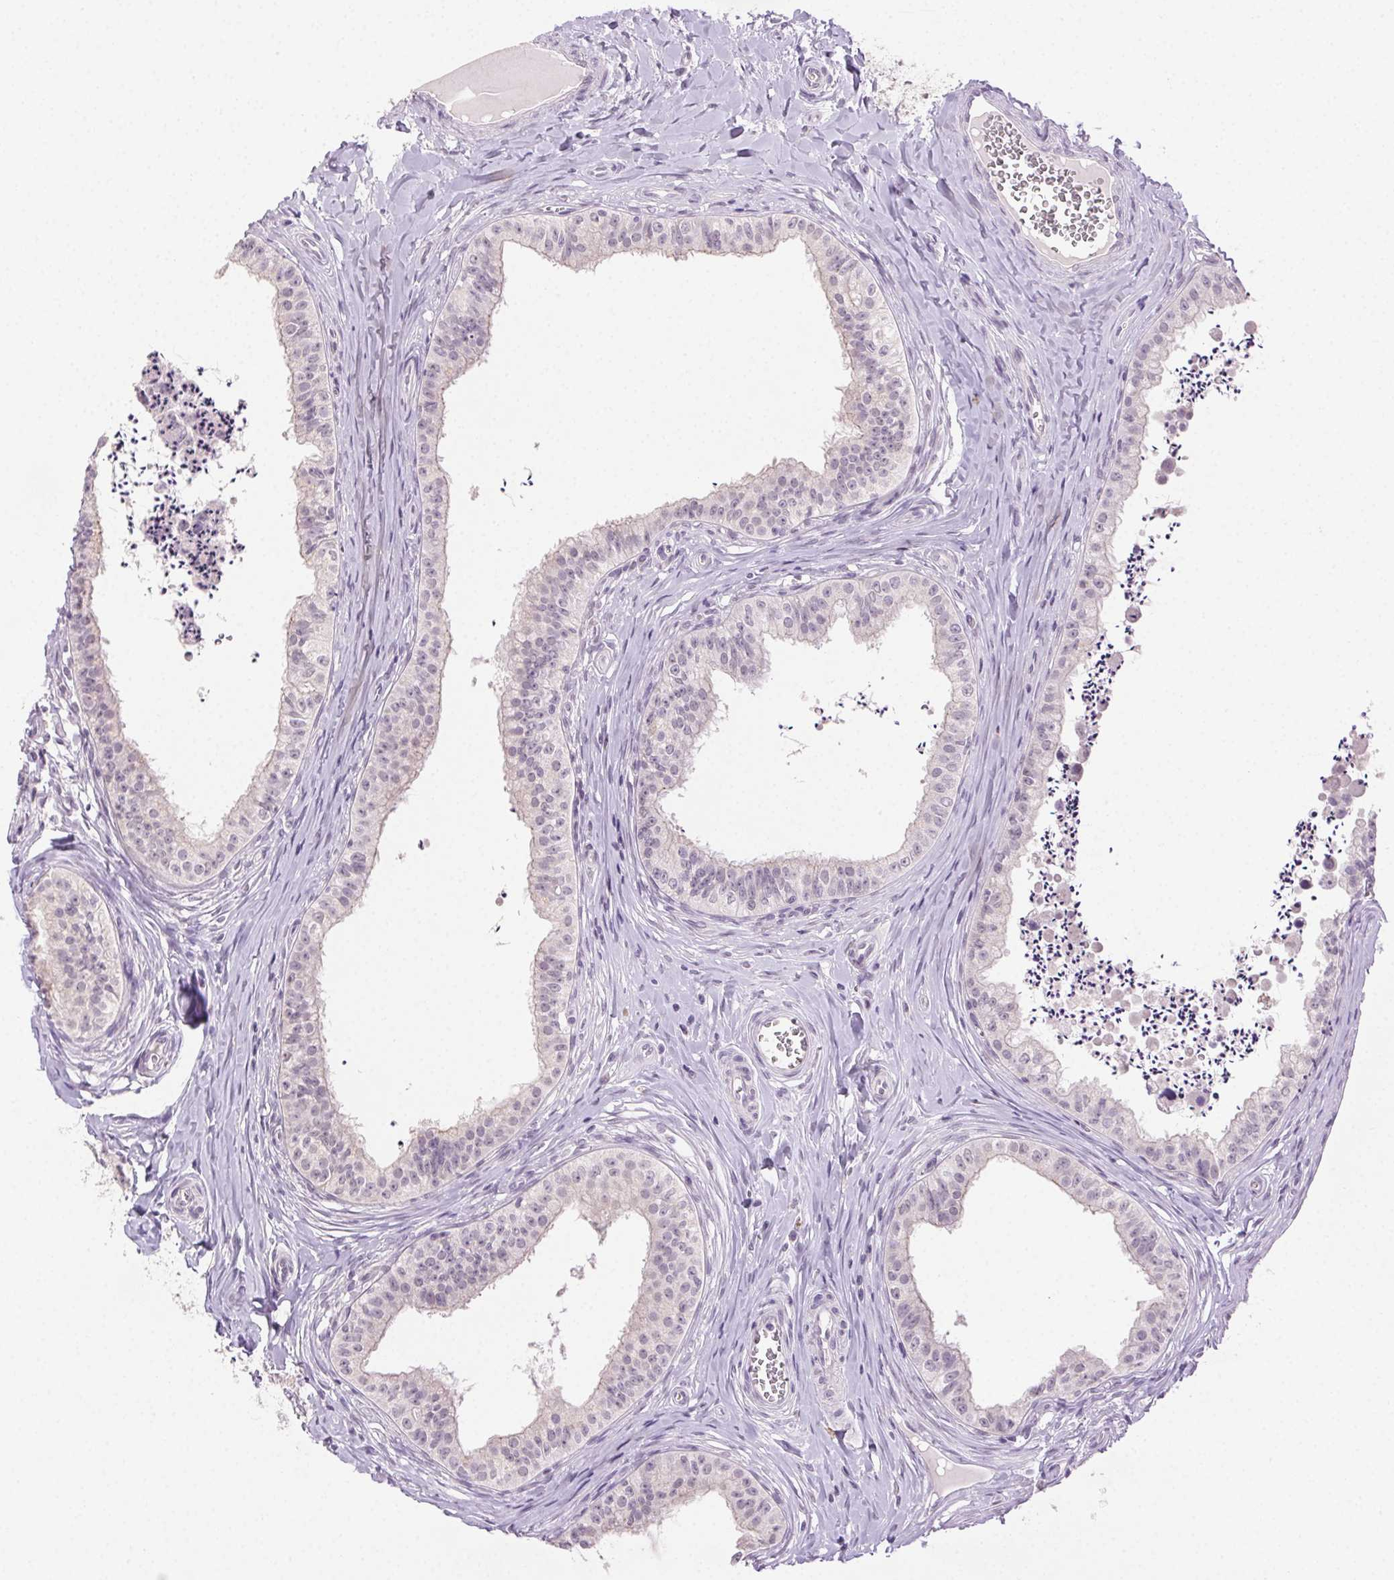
{"staining": {"intensity": "negative", "quantity": "none", "location": "none"}, "tissue": "epididymis", "cell_type": "Glandular cells", "image_type": "normal", "snomed": [{"axis": "morphology", "description": "Normal tissue, NOS"}, {"axis": "topography", "description": "Epididymis"}], "caption": "DAB (3,3'-diaminobenzidine) immunohistochemical staining of unremarkable human epididymis exhibits no significant staining in glandular cells.", "gene": "CLDN10", "patient": {"sex": "male", "age": 24}}